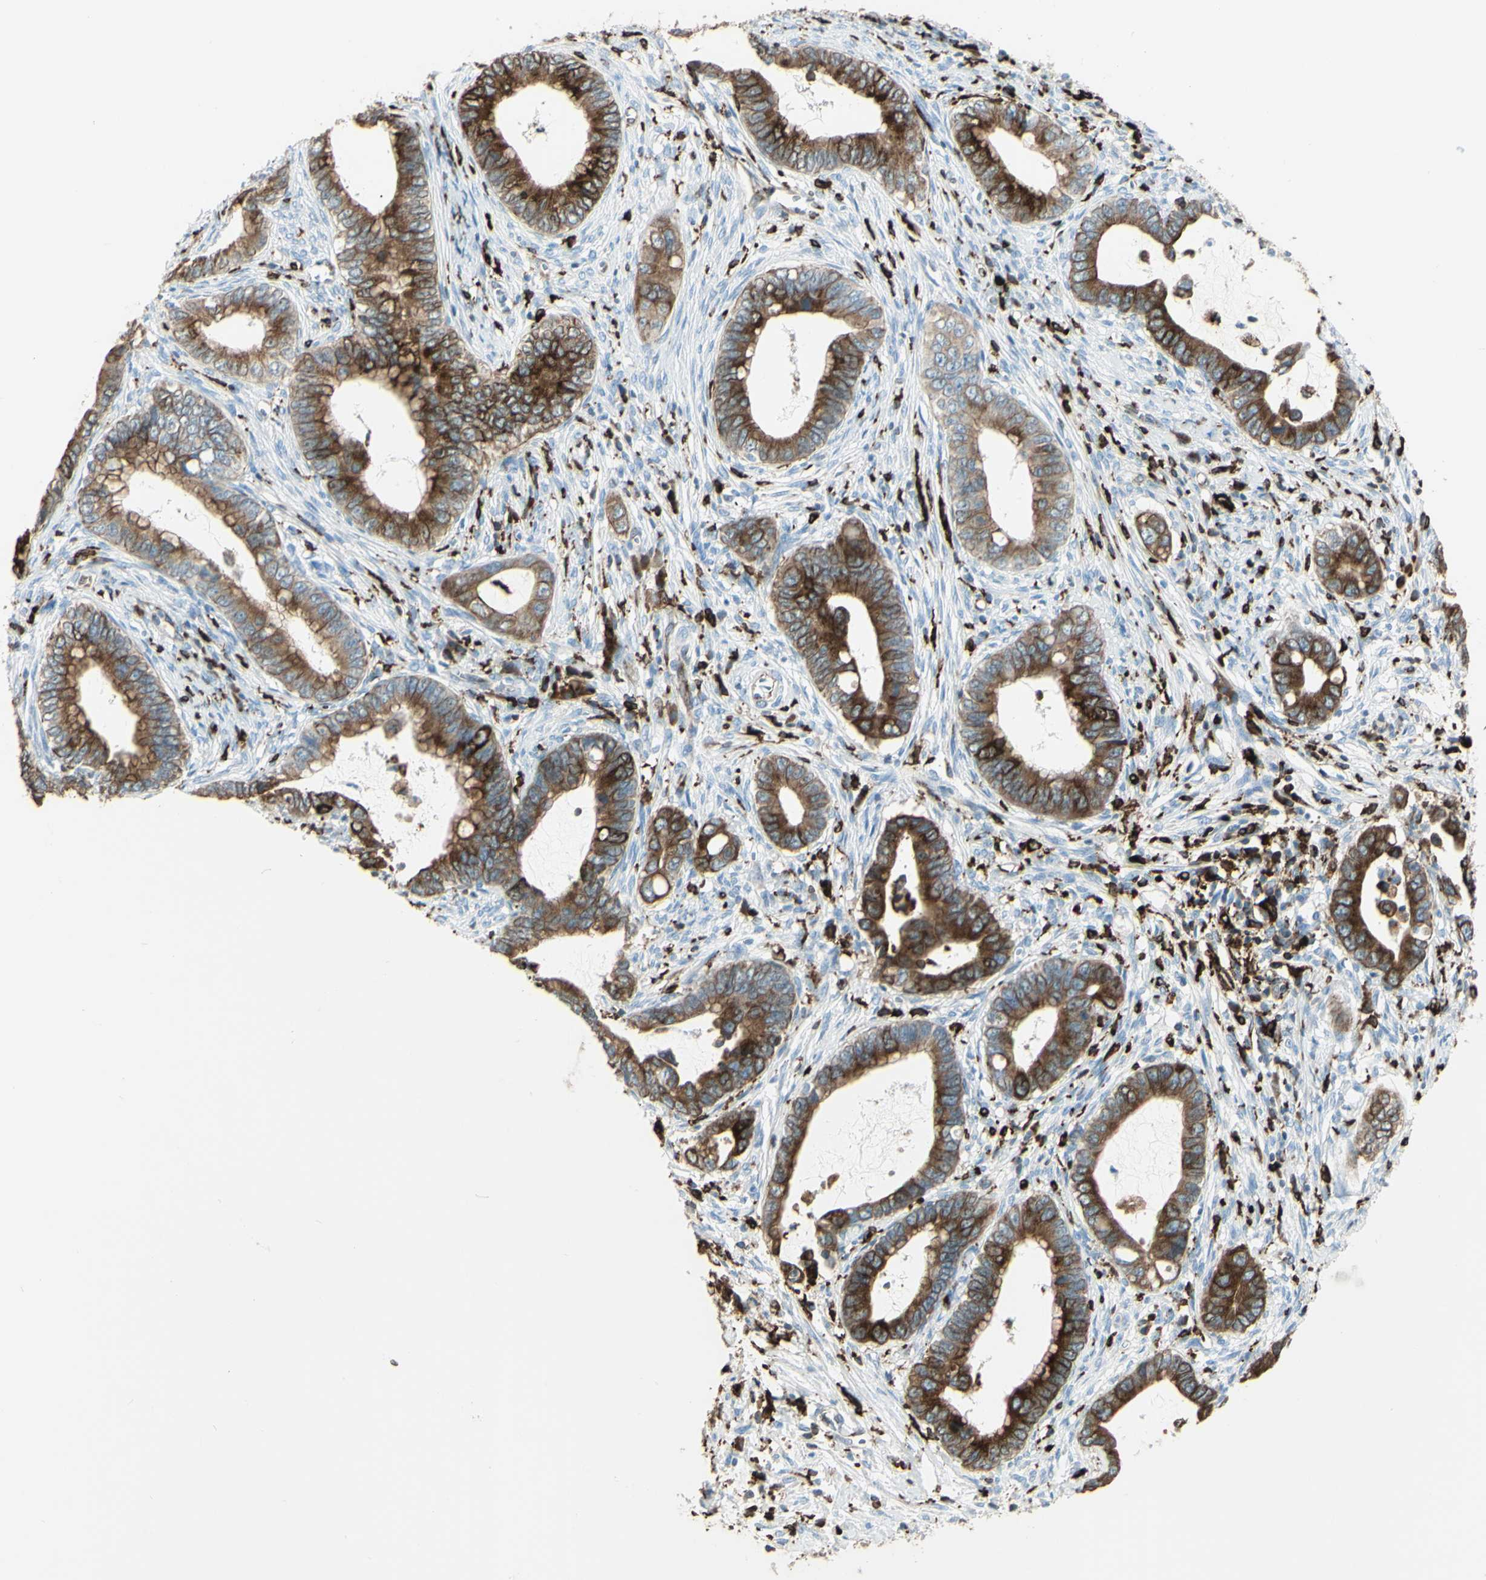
{"staining": {"intensity": "strong", "quantity": ">75%", "location": "cytoplasmic/membranous"}, "tissue": "cervical cancer", "cell_type": "Tumor cells", "image_type": "cancer", "snomed": [{"axis": "morphology", "description": "Adenocarcinoma, NOS"}, {"axis": "topography", "description": "Cervix"}], "caption": "Cervical cancer was stained to show a protein in brown. There is high levels of strong cytoplasmic/membranous staining in approximately >75% of tumor cells.", "gene": "CD74", "patient": {"sex": "female", "age": 44}}